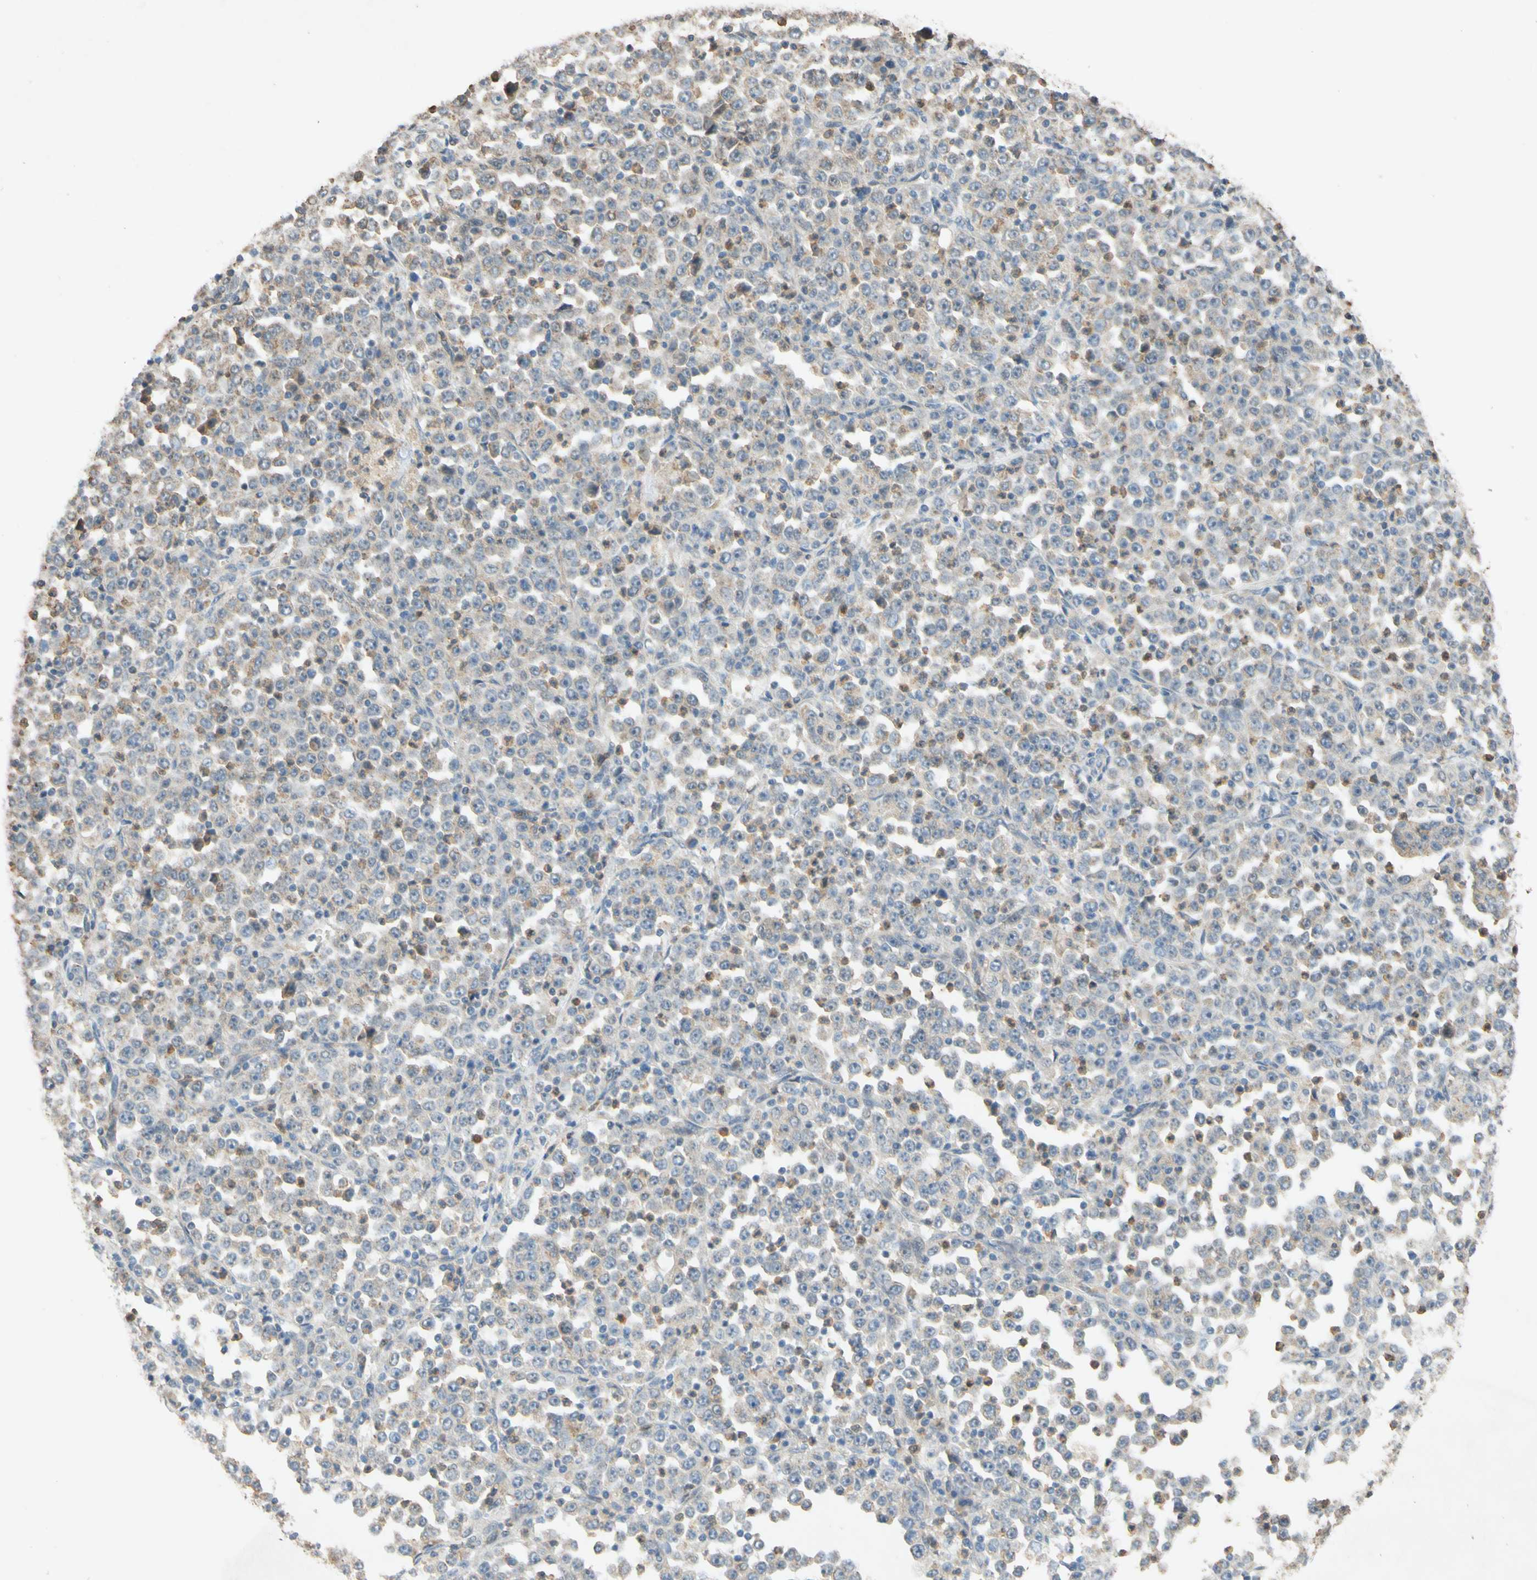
{"staining": {"intensity": "weak", "quantity": ">75%", "location": "cytoplasmic/membranous"}, "tissue": "stomach cancer", "cell_type": "Tumor cells", "image_type": "cancer", "snomed": [{"axis": "morphology", "description": "Normal tissue, NOS"}, {"axis": "morphology", "description": "Adenocarcinoma, NOS"}, {"axis": "topography", "description": "Stomach, upper"}, {"axis": "topography", "description": "Stomach"}], "caption": "Human stomach adenocarcinoma stained with a brown dye demonstrates weak cytoplasmic/membranous positive expression in about >75% of tumor cells.", "gene": "GATA1", "patient": {"sex": "male", "age": 59}}